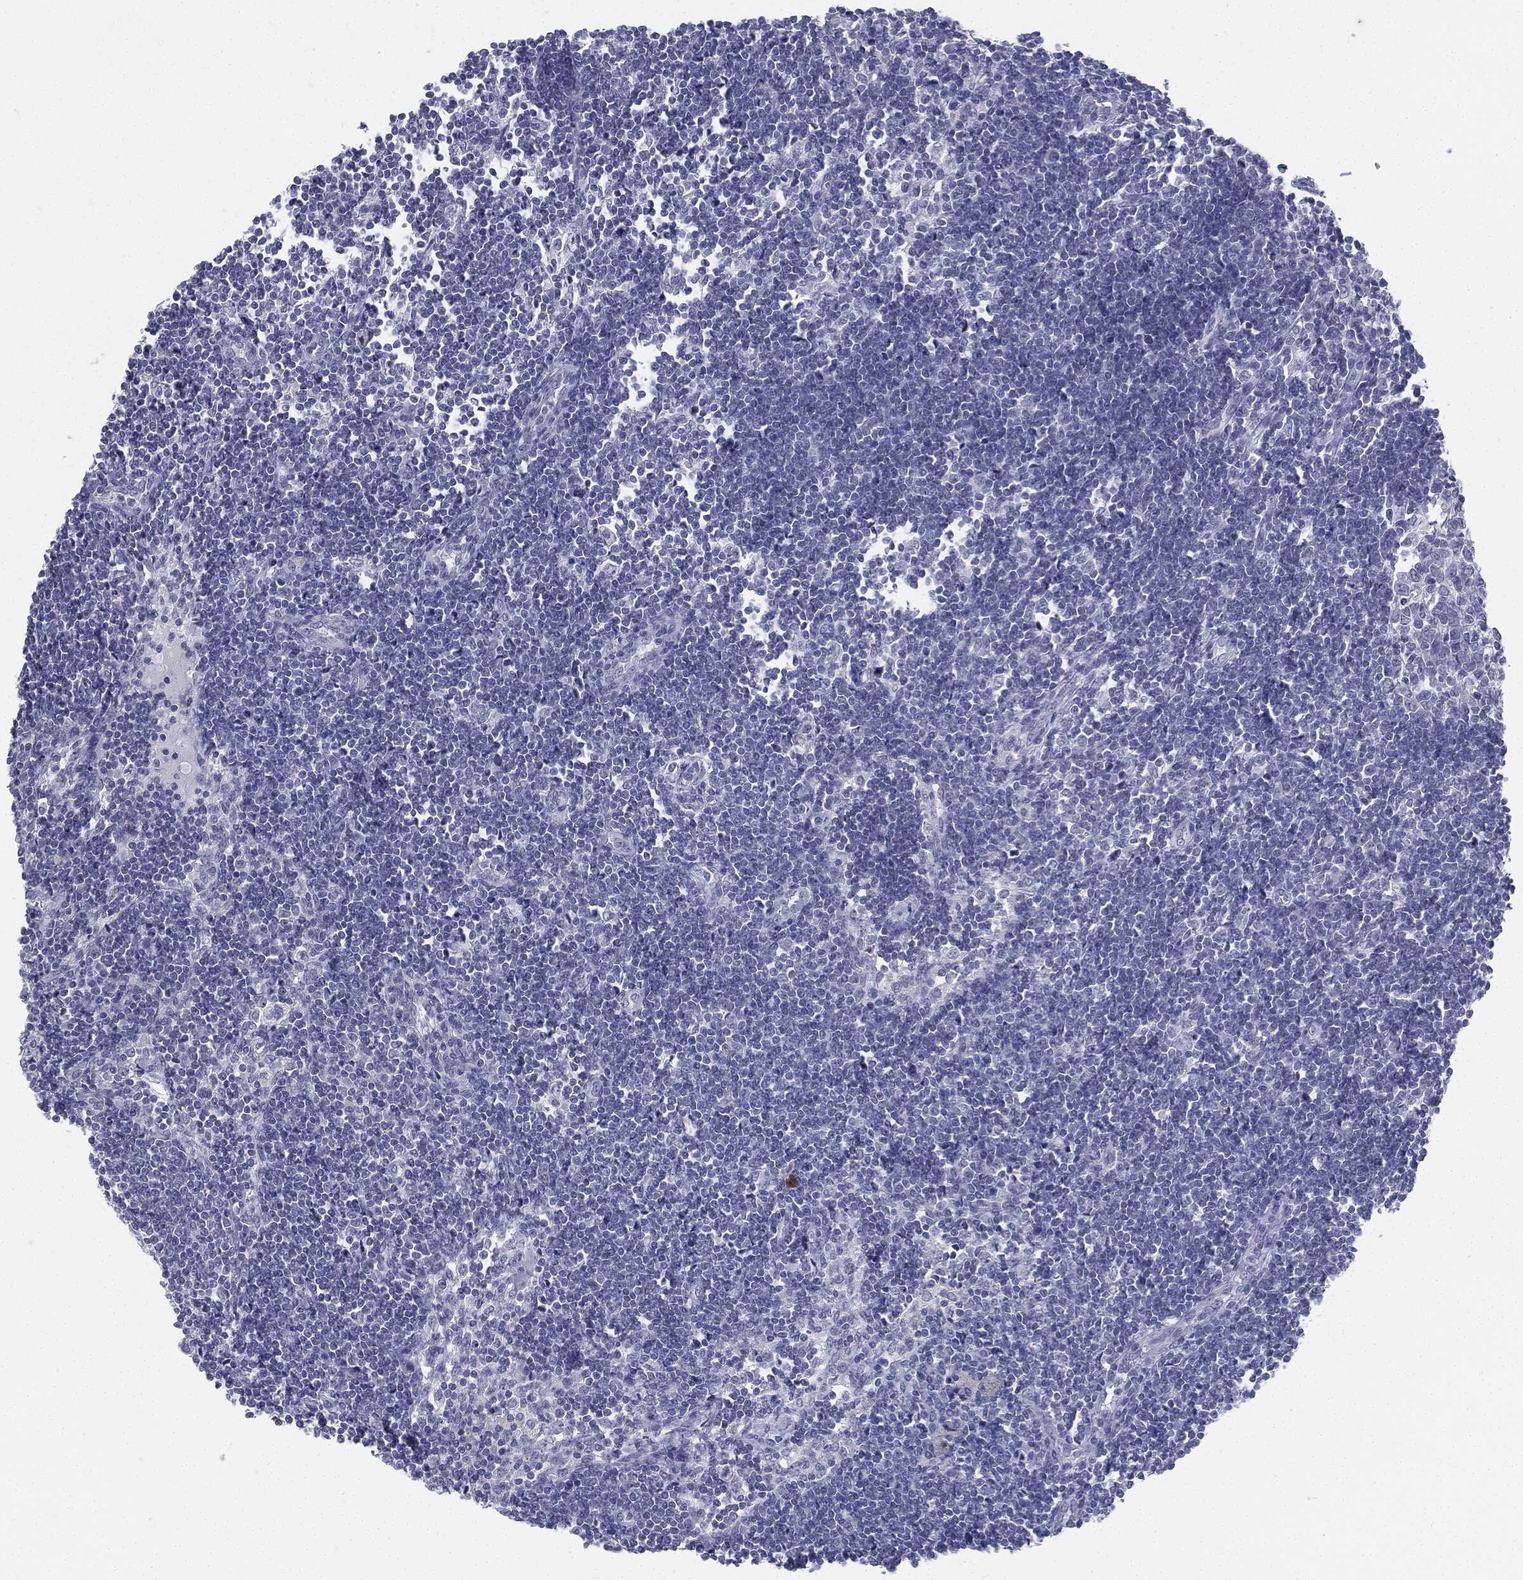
{"staining": {"intensity": "negative", "quantity": "none", "location": "none"}, "tissue": "lymph node", "cell_type": "Non-germinal center cells", "image_type": "normal", "snomed": [{"axis": "morphology", "description": "Normal tissue, NOS"}, {"axis": "morphology", "description": "Adenocarcinoma, NOS"}, {"axis": "topography", "description": "Lymph node"}, {"axis": "topography", "description": "Pancreas"}], "caption": "This is a histopathology image of IHC staining of normal lymph node, which shows no staining in non-germinal center cells.", "gene": "MLLT10", "patient": {"sex": "female", "age": 58}}